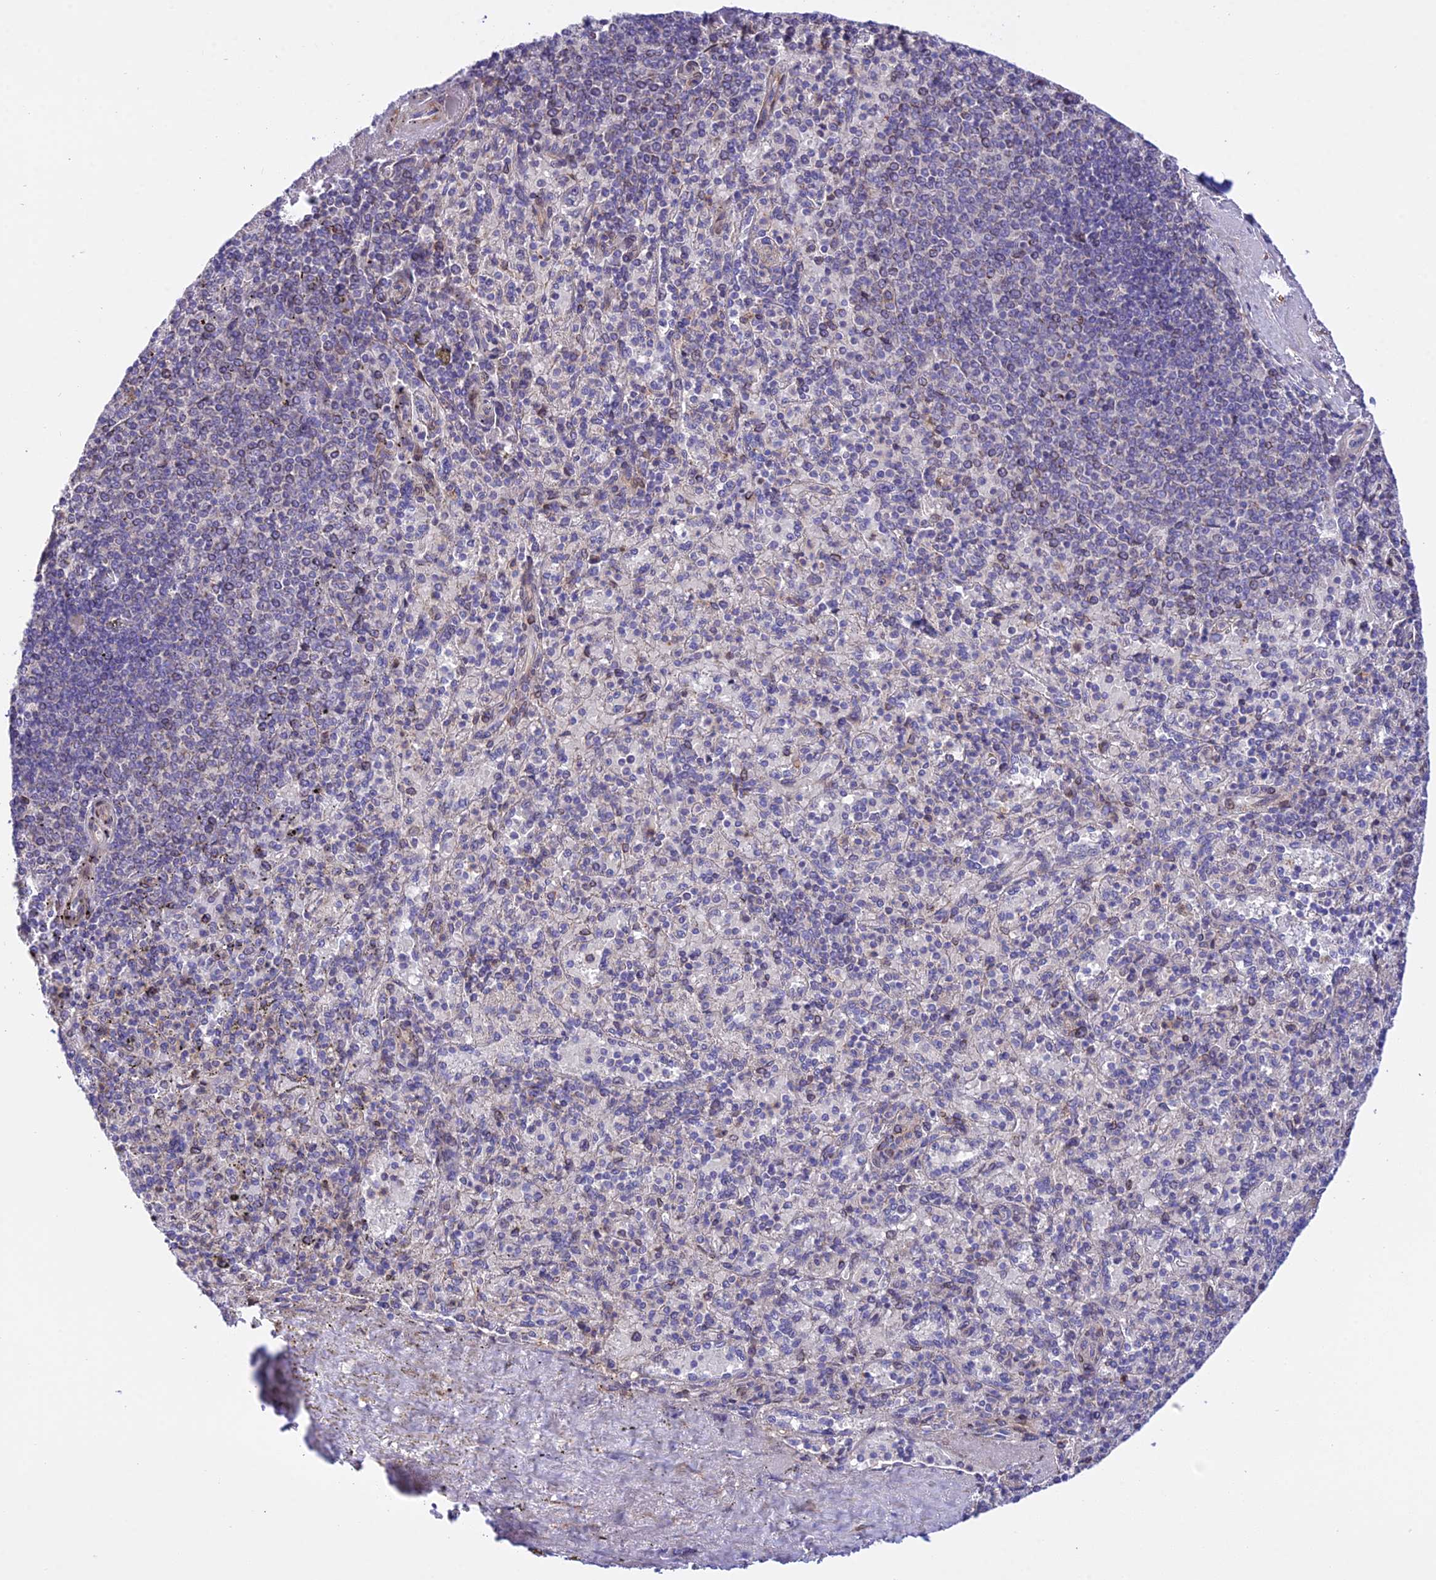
{"staining": {"intensity": "weak", "quantity": "<25%", "location": "cytoplasmic/membranous"}, "tissue": "spleen", "cell_type": "Cells in red pulp", "image_type": "normal", "snomed": [{"axis": "morphology", "description": "Normal tissue, NOS"}, {"axis": "topography", "description": "Spleen"}], "caption": "The immunohistochemistry (IHC) photomicrograph has no significant expression in cells in red pulp of spleen. (DAB (3,3'-diaminobenzidine) IHC with hematoxylin counter stain).", "gene": "TRIM43B", "patient": {"sex": "male", "age": 82}}